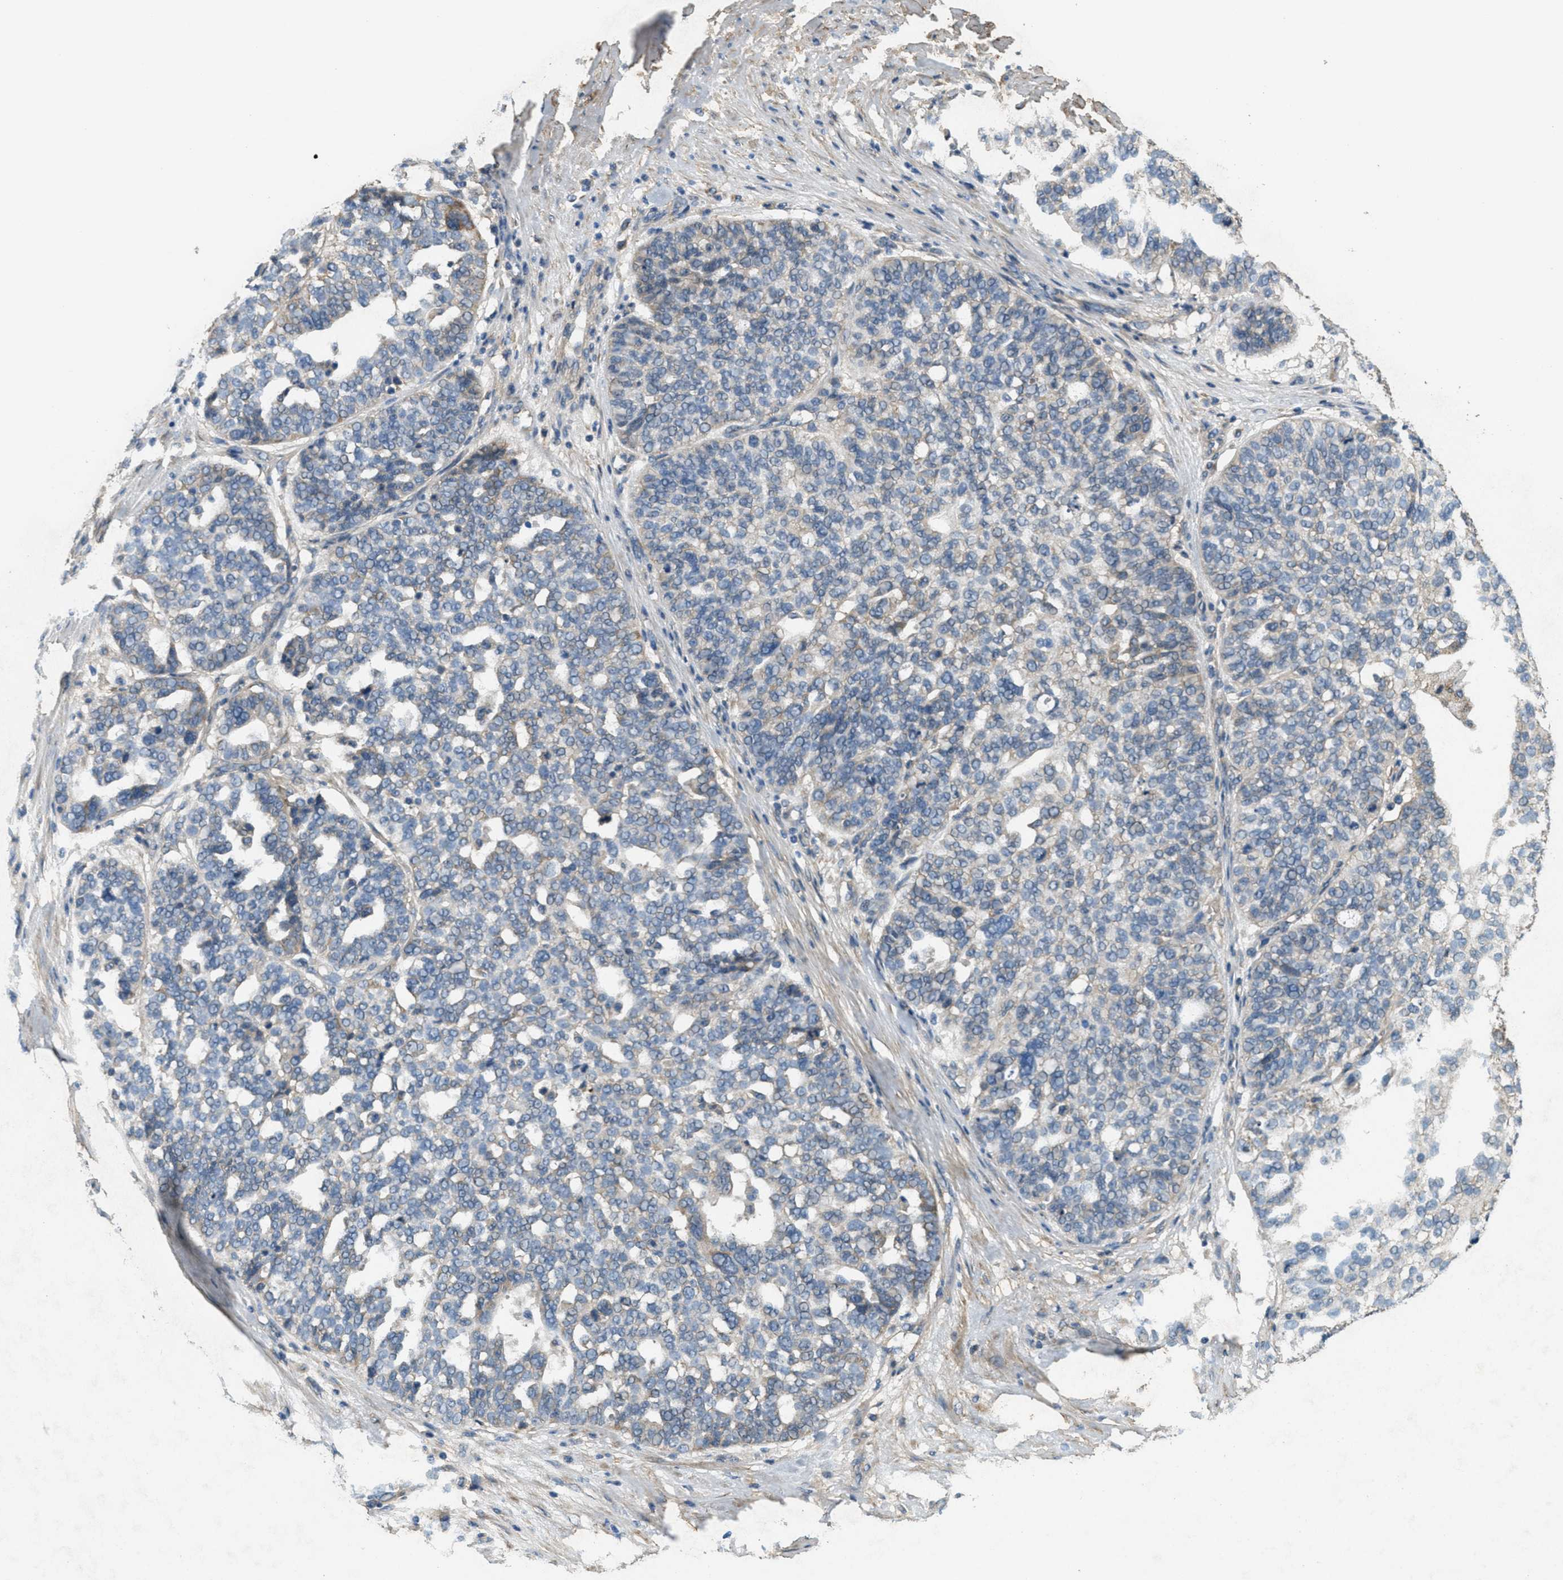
{"staining": {"intensity": "weak", "quantity": "<25%", "location": "cytoplasmic/membranous"}, "tissue": "ovarian cancer", "cell_type": "Tumor cells", "image_type": "cancer", "snomed": [{"axis": "morphology", "description": "Cystadenocarcinoma, serous, NOS"}, {"axis": "topography", "description": "Ovary"}], "caption": "A micrograph of ovarian cancer (serous cystadenocarcinoma) stained for a protein exhibits no brown staining in tumor cells.", "gene": "THBS2", "patient": {"sex": "female", "age": 59}}